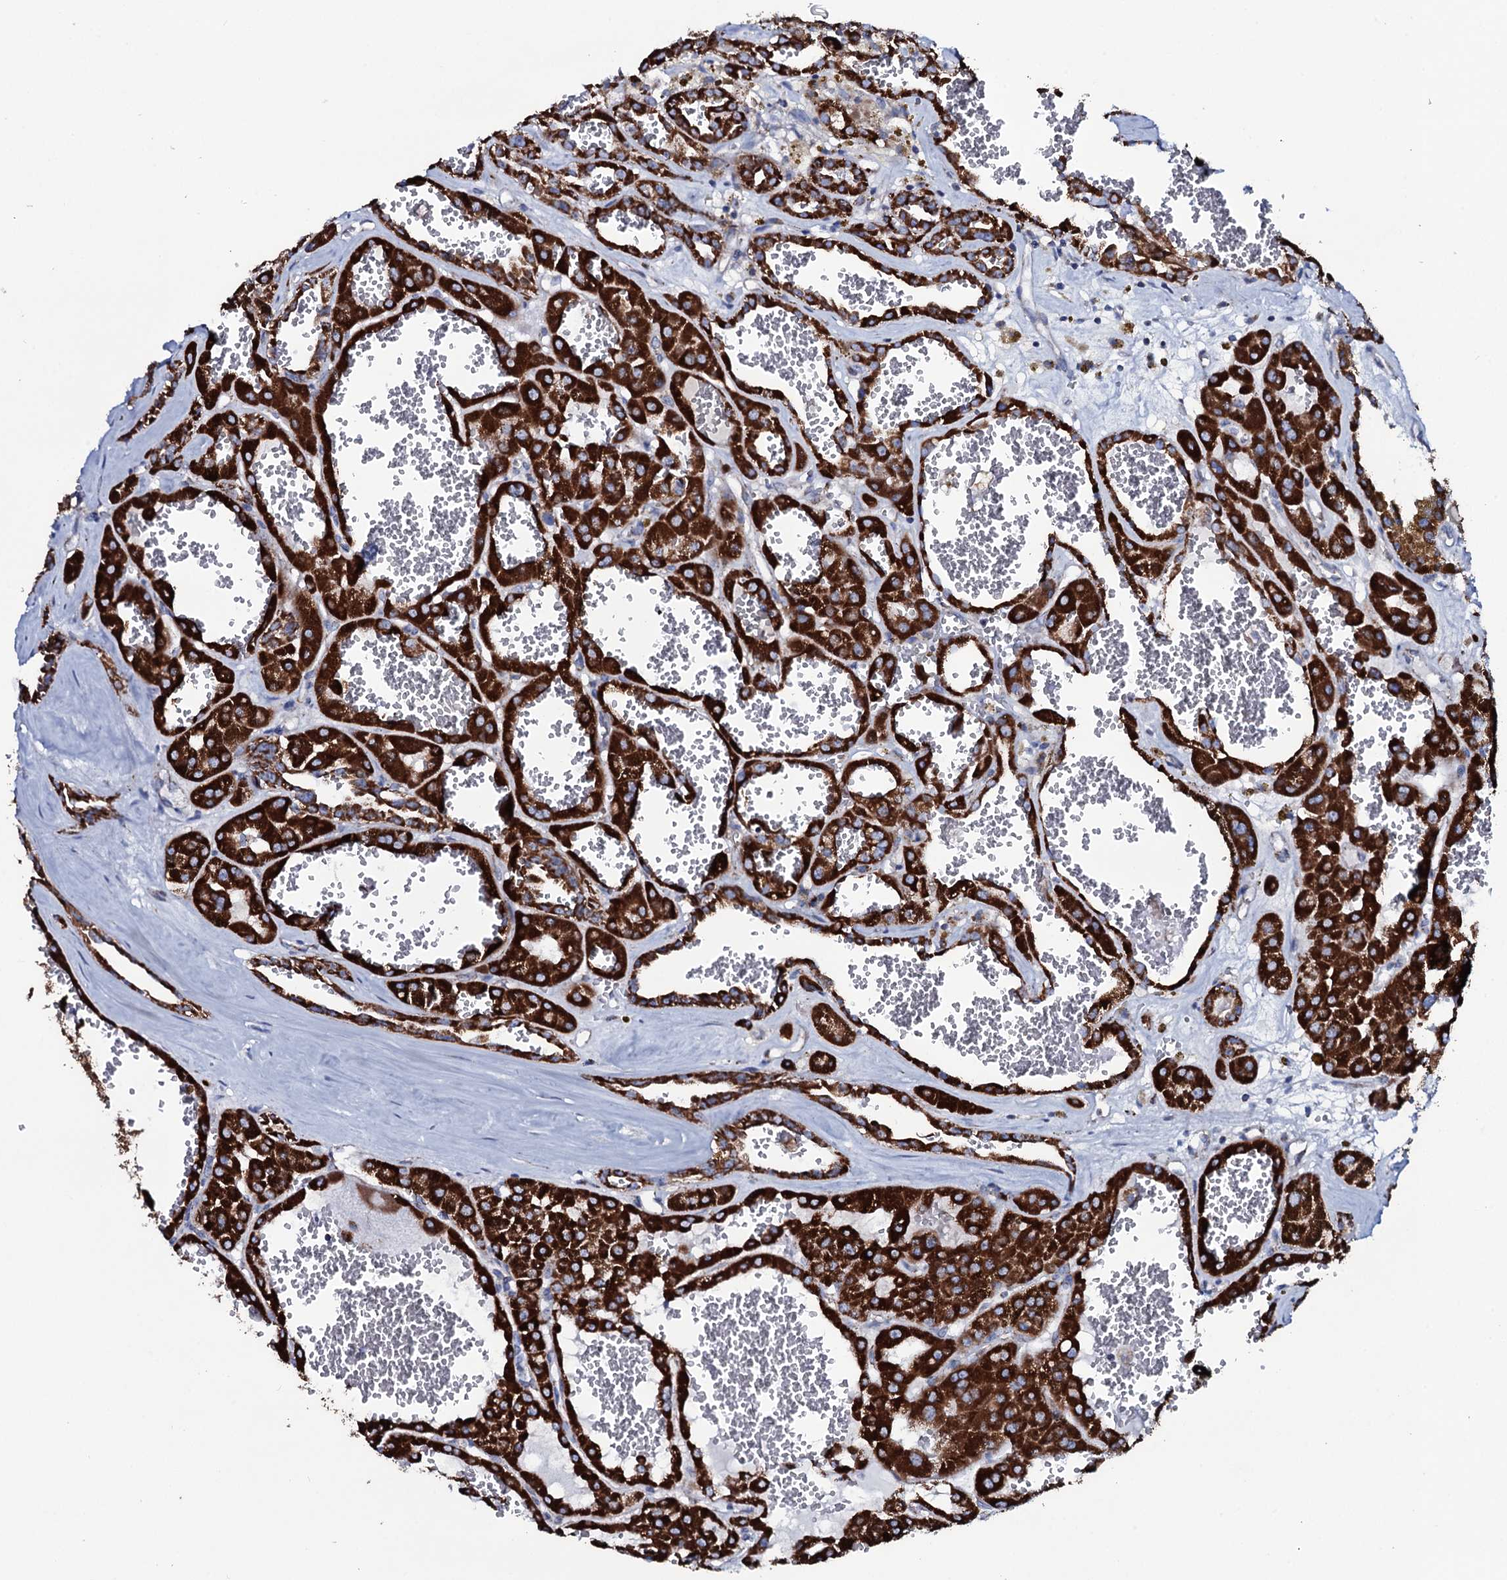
{"staining": {"intensity": "strong", "quantity": ">75%", "location": "cytoplasmic/membranous"}, "tissue": "renal cancer", "cell_type": "Tumor cells", "image_type": "cancer", "snomed": [{"axis": "morphology", "description": "Carcinoma, NOS"}, {"axis": "topography", "description": "Kidney"}], "caption": "Brown immunohistochemical staining in carcinoma (renal) shows strong cytoplasmic/membranous staining in approximately >75% of tumor cells.", "gene": "MRPS35", "patient": {"sex": "female", "age": 75}}